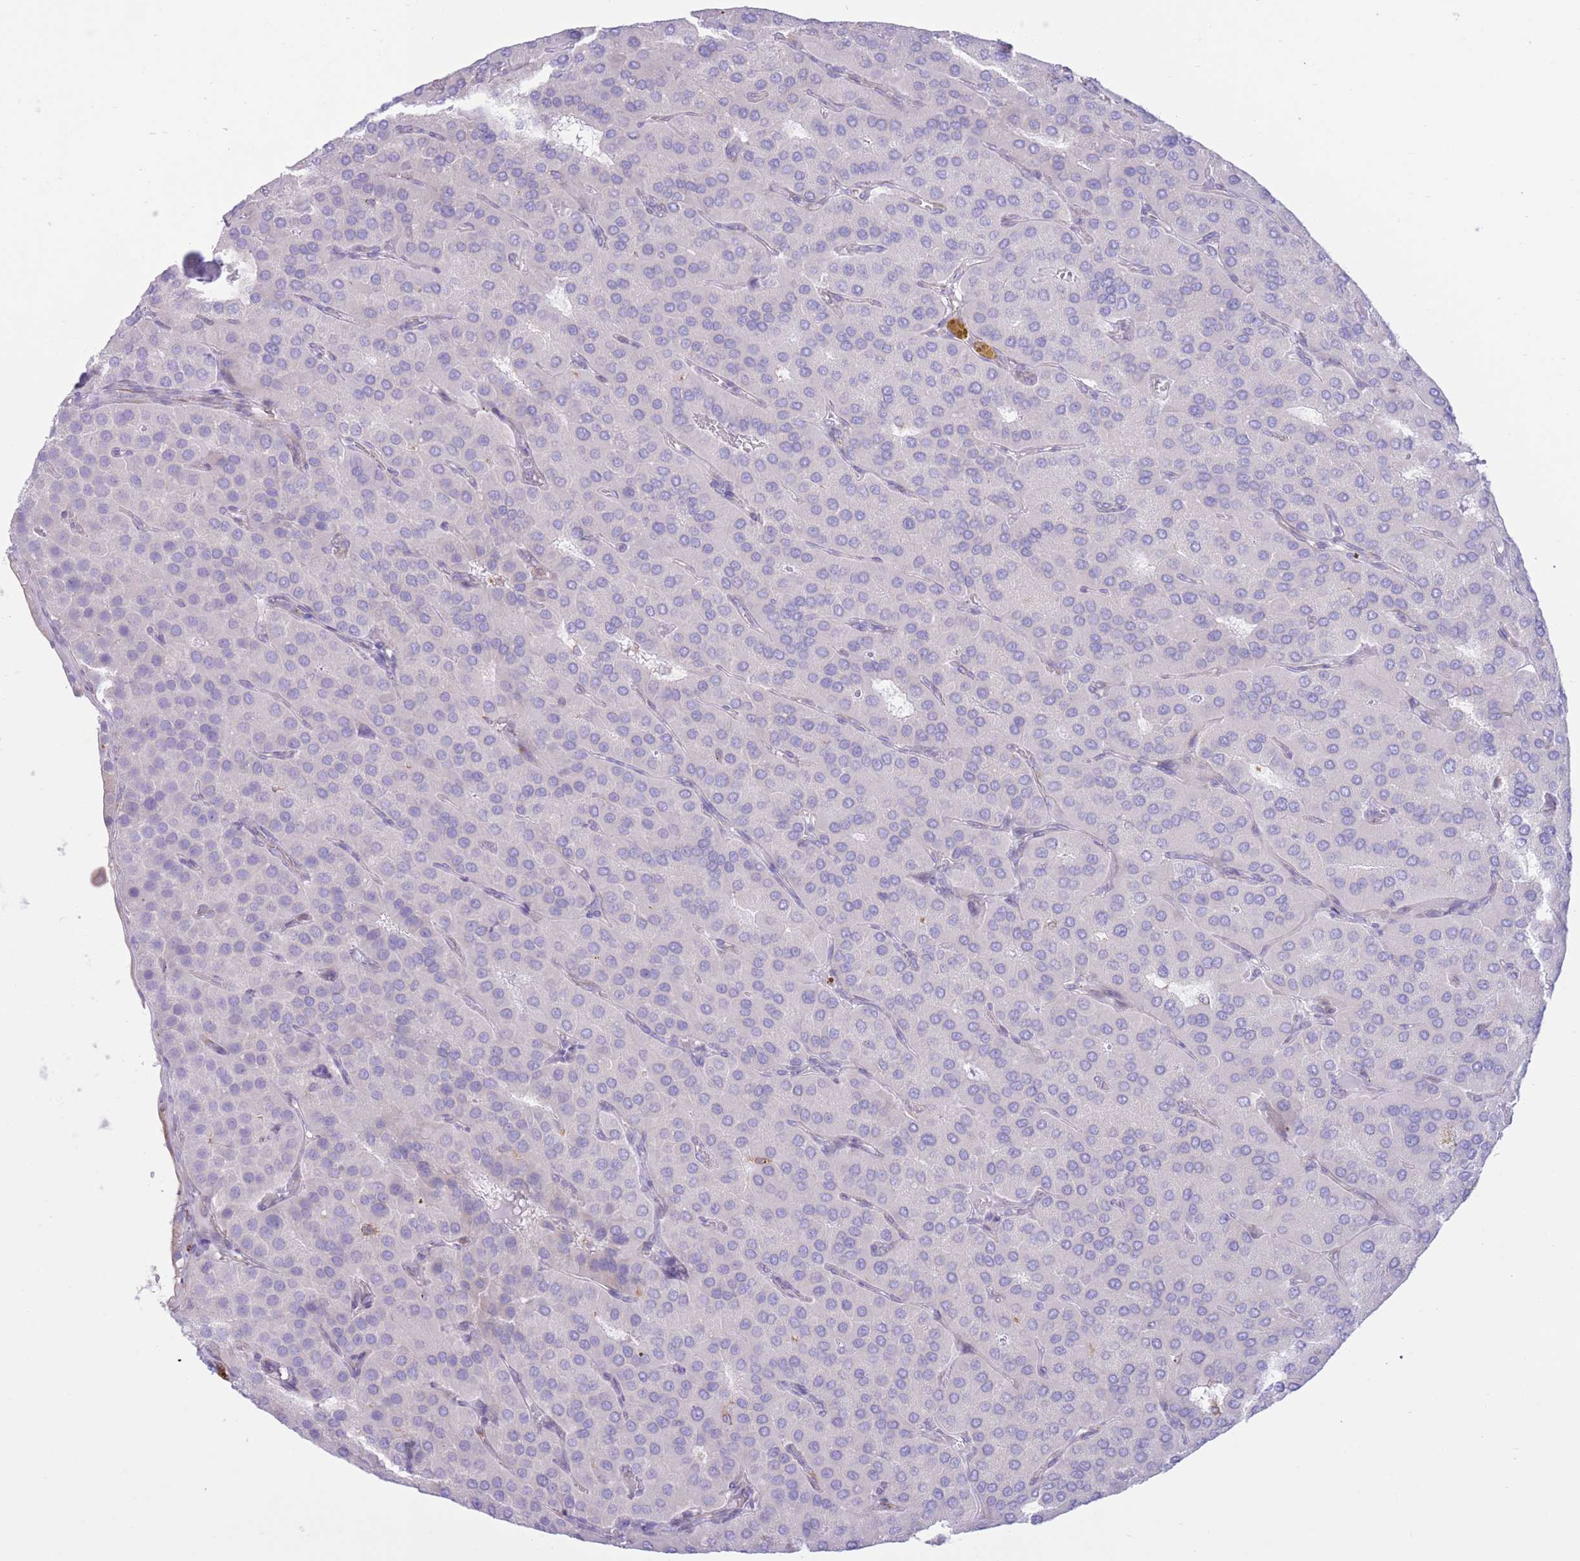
{"staining": {"intensity": "negative", "quantity": "none", "location": "none"}, "tissue": "parathyroid gland", "cell_type": "Glandular cells", "image_type": "normal", "snomed": [{"axis": "morphology", "description": "Normal tissue, NOS"}, {"axis": "morphology", "description": "Adenoma, NOS"}, {"axis": "topography", "description": "Parathyroid gland"}], "caption": "The IHC histopathology image has no significant expression in glandular cells of parathyroid gland.", "gene": "MYDGF", "patient": {"sex": "female", "age": 86}}